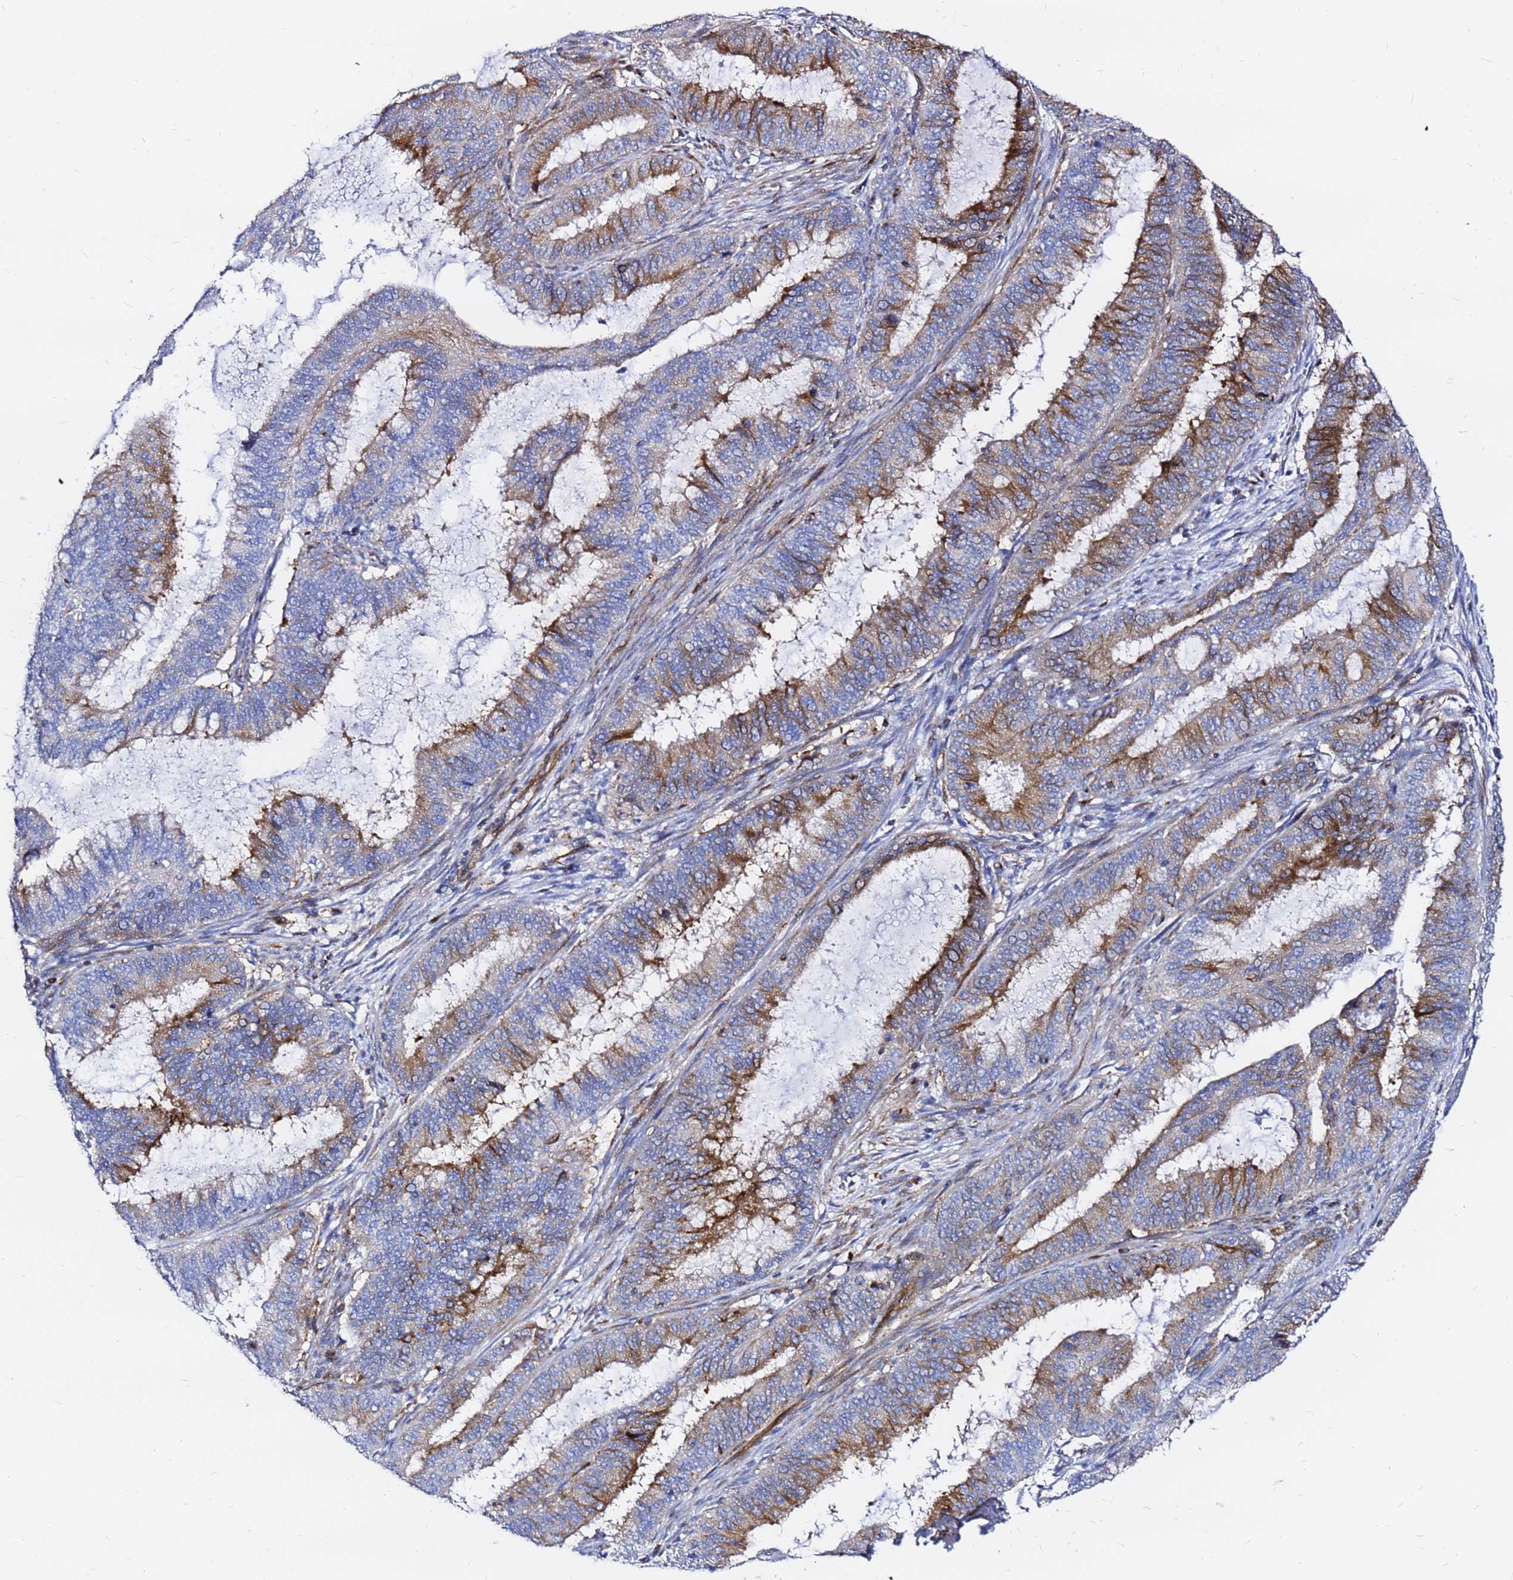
{"staining": {"intensity": "strong", "quantity": "25%-75%", "location": "cytoplasmic/membranous"}, "tissue": "endometrial cancer", "cell_type": "Tumor cells", "image_type": "cancer", "snomed": [{"axis": "morphology", "description": "Adenocarcinoma, NOS"}, {"axis": "topography", "description": "Endometrium"}], "caption": "A brown stain labels strong cytoplasmic/membranous positivity of a protein in adenocarcinoma (endometrial) tumor cells.", "gene": "TUBA8", "patient": {"sex": "female", "age": 51}}